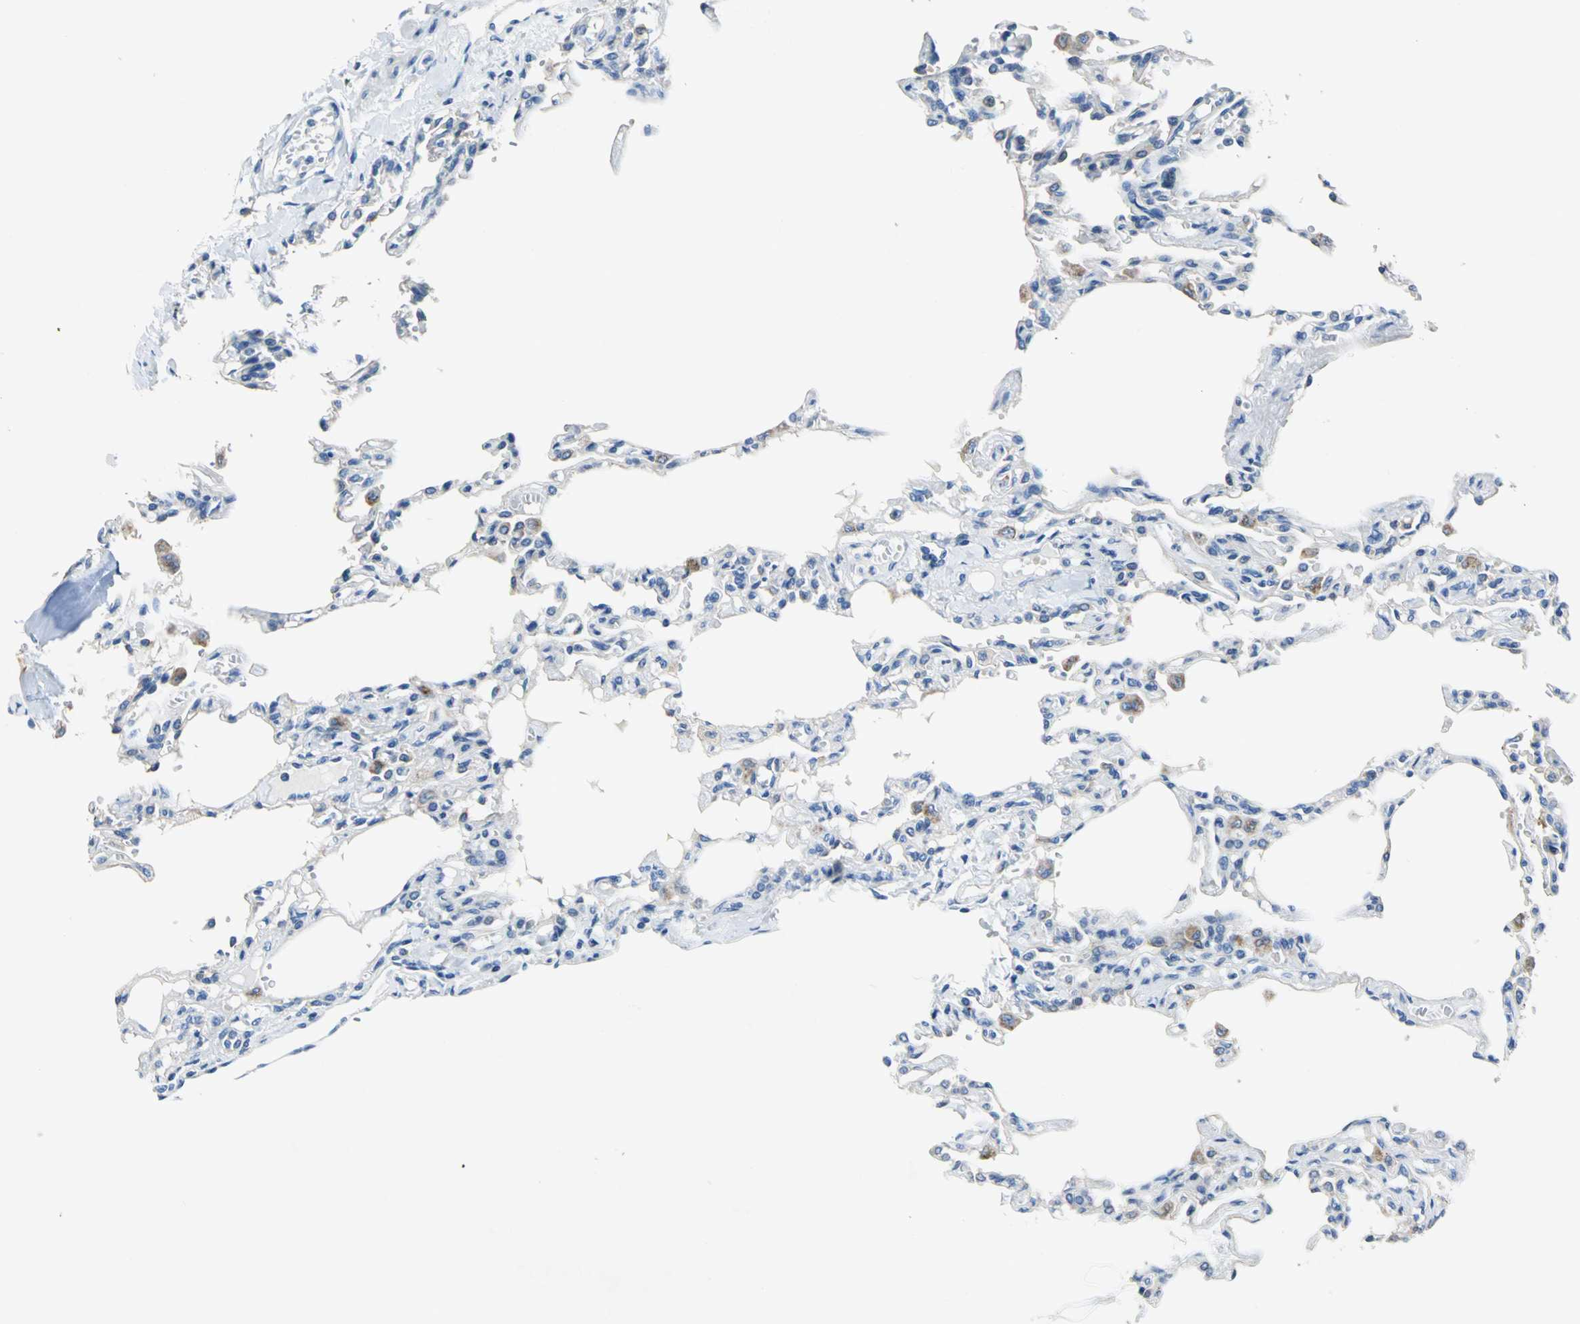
{"staining": {"intensity": "weak", "quantity": "25%-75%", "location": "cytoplasmic/membranous"}, "tissue": "lung", "cell_type": "Alveolar cells", "image_type": "normal", "snomed": [{"axis": "morphology", "description": "Normal tissue, NOS"}, {"axis": "topography", "description": "Lung"}], "caption": "Lung stained with immunohistochemistry (IHC) displays weak cytoplasmic/membranous expression in approximately 25%-75% of alveolar cells. Nuclei are stained in blue.", "gene": "RASD2", "patient": {"sex": "male", "age": 21}}